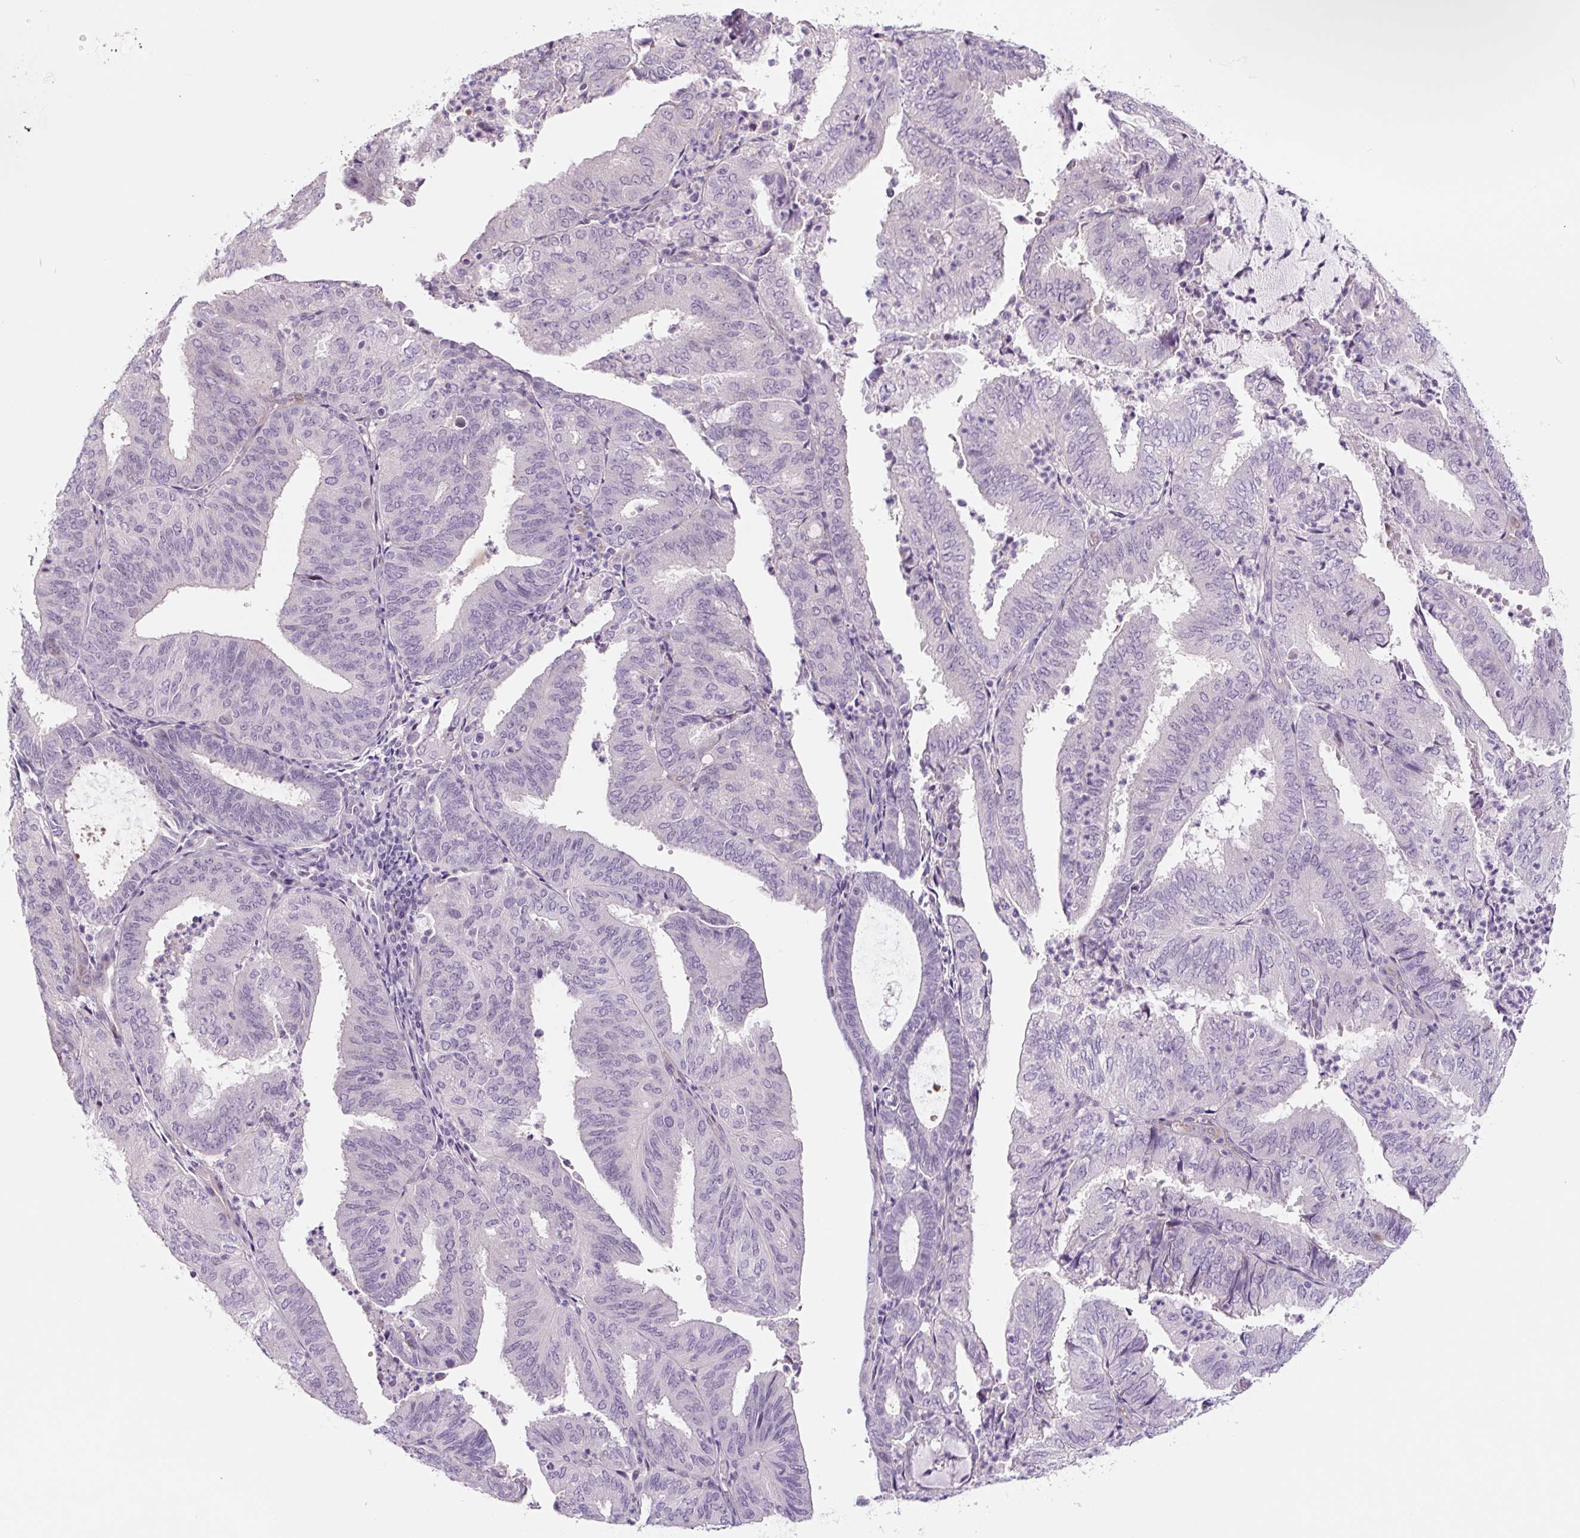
{"staining": {"intensity": "negative", "quantity": "none", "location": "none"}, "tissue": "endometrial cancer", "cell_type": "Tumor cells", "image_type": "cancer", "snomed": [{"axis": "morphology", "description": "Adenocarcinoma, NOS"}, {"axis": "topography", "description": "Uterus"}], "caption": "Tumor cells show no significant positivity in adenocarcinoma (endometrial).", "gene": "CCL25", "patient": {"sex": "female", "age": 60}}